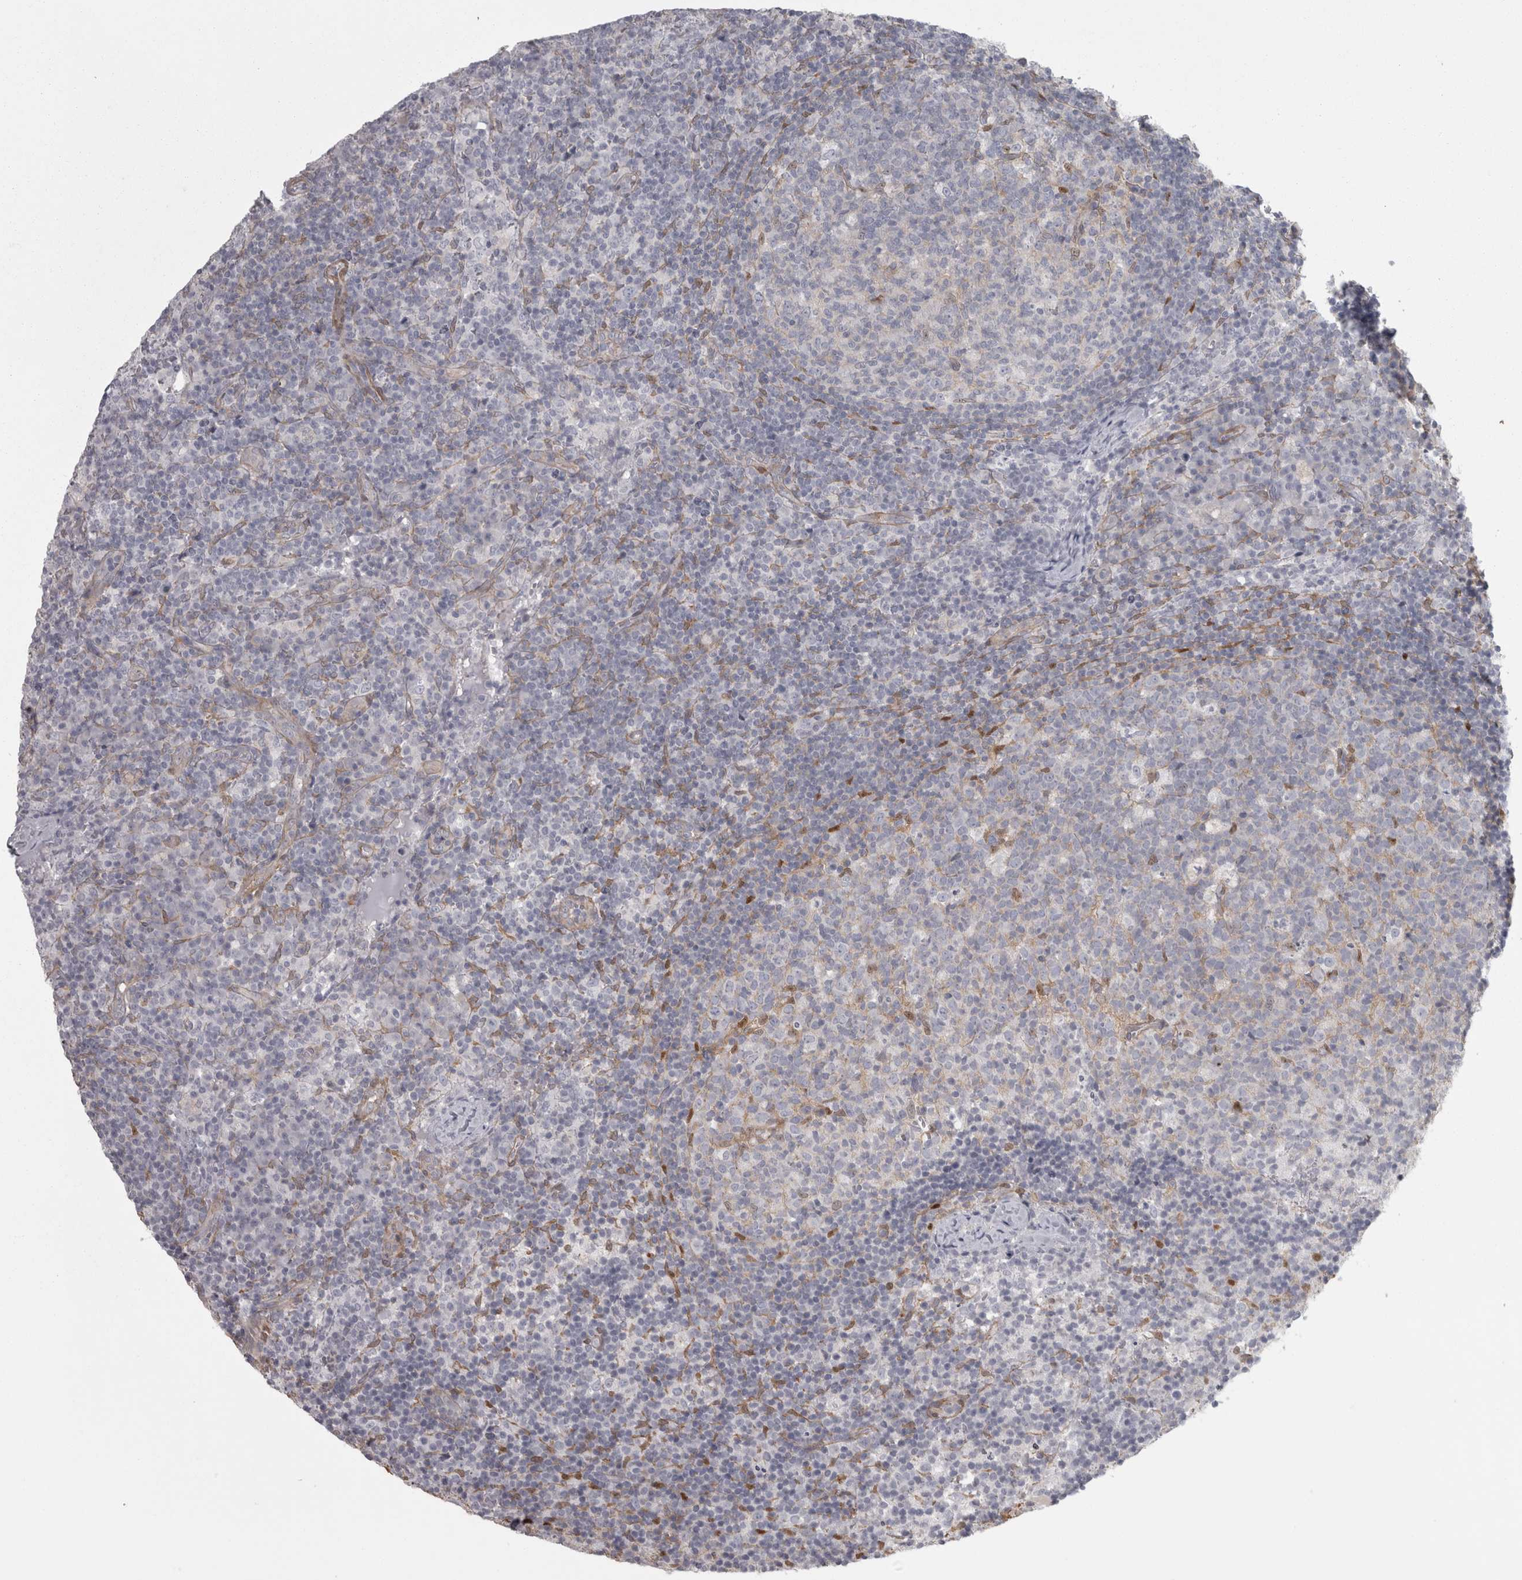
{"staining": {"intensity": "negative", "quantity": "none", "location": "none"}, "tissue": "lymph node", "cell_type": "Germinal center cells", "image_type": "normal", "snomed": [{"axis": "morphology", "description": "Normal tissue, NOS"}, {"axis": "morphology", "description": "Inflammation, NOS"}, {"axis": "topography", "description": "Lymph node"}], "caption": "Lymph node was stained to show a protein in brown. There is no significant expression in germinal center cells. The staining was performed using DAB (3,3'-diaminobenzidine) to visualize the protein expression in brown, while the nuclei were stained in blue with hematoxylin (Magnification: 20x).", "gene": "PPP1R12B", "patient": {"sex": "male", "age": 55}}